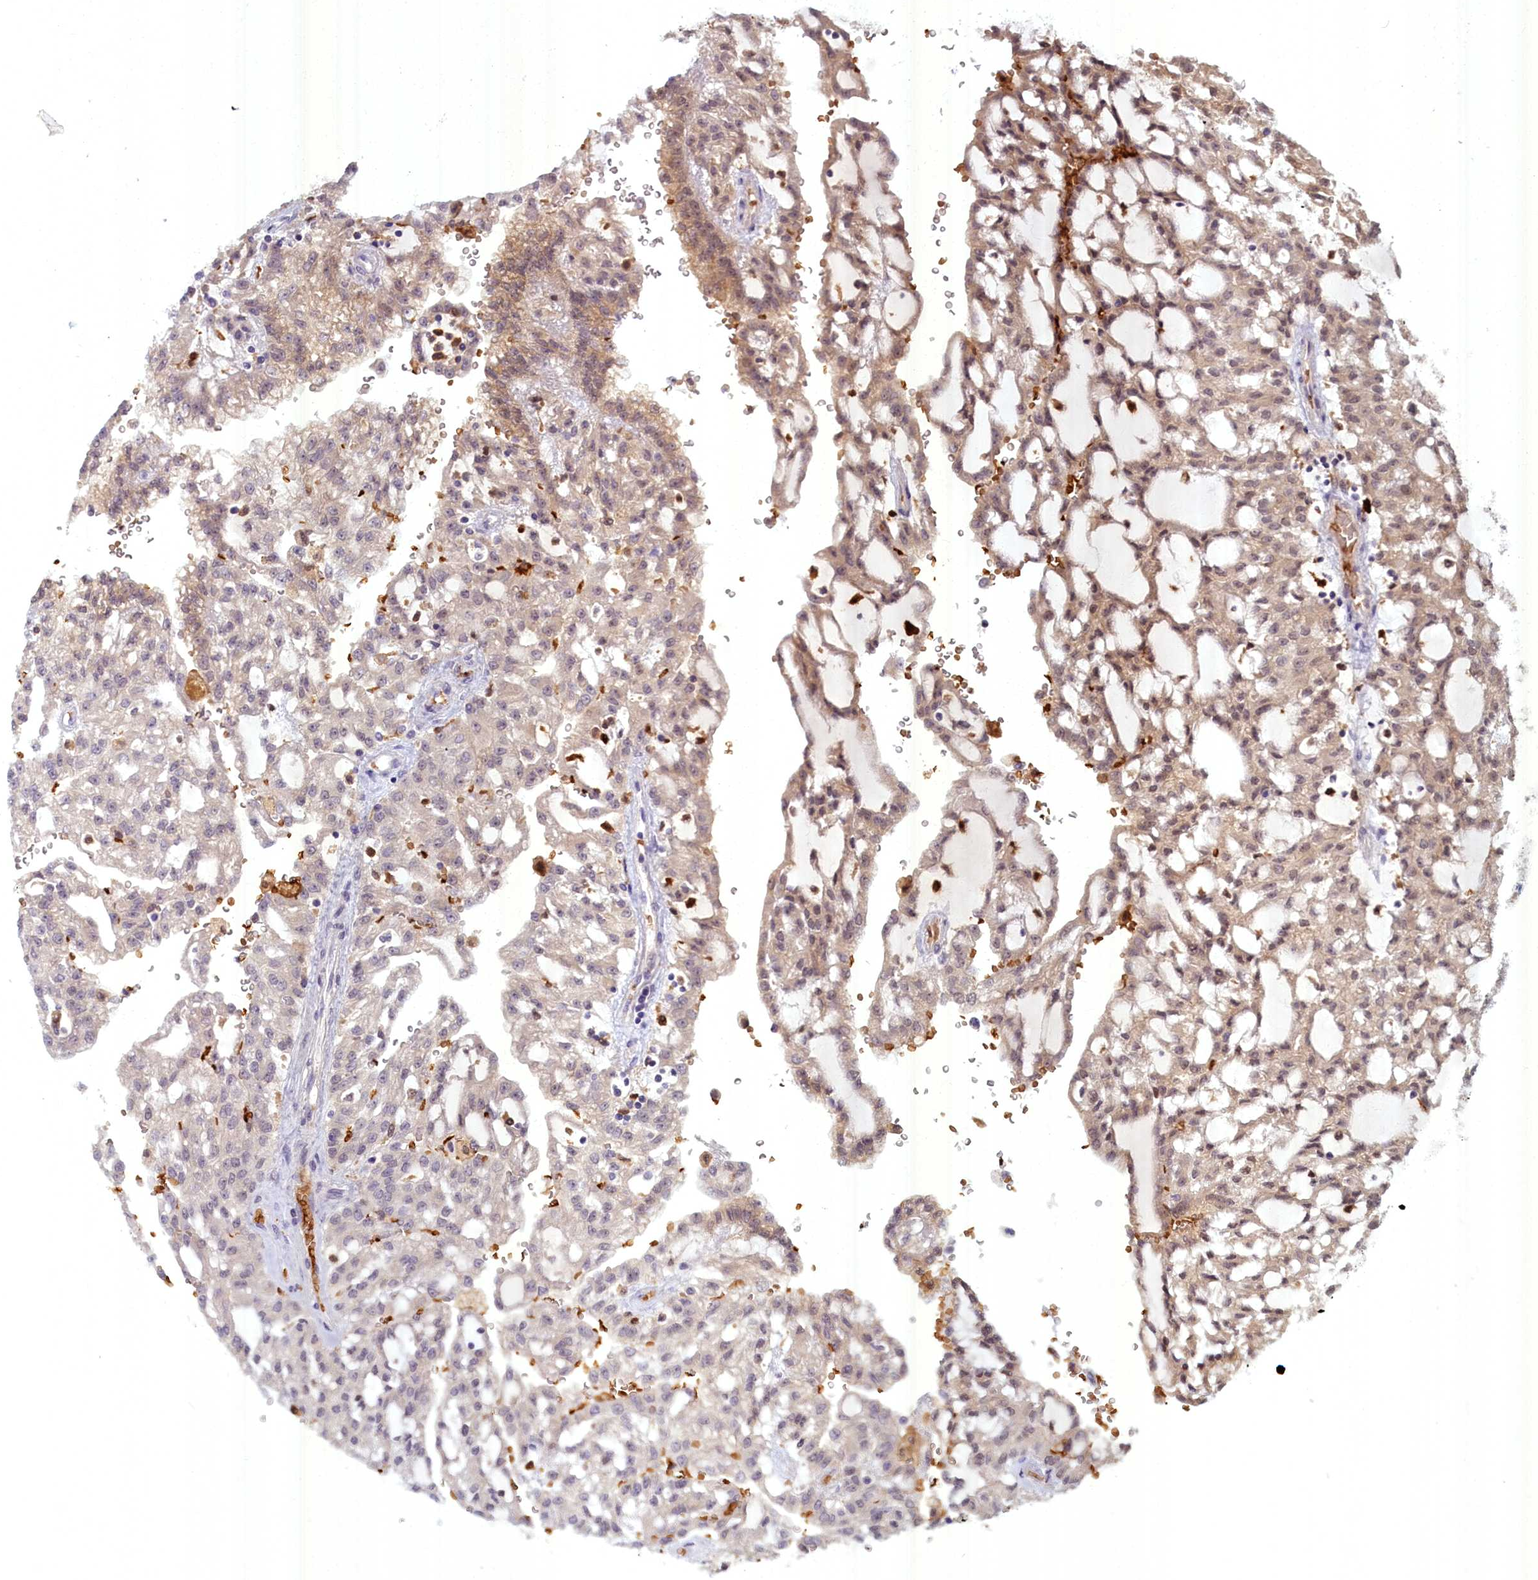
{"staining": {"intensity": "weak", "quantity": "25%-75%", "location": "cytoplasmic/membranous"}, "tissue": "renal cancer", "cell_type": "Tumor cells", "image_type": "cancer", "snomed": [{"axis": "morphology", "description": "Adenocarcinoma, NOS"}, {"axis": "topography", "description": "Kidney"}], "caption": "Human renal cancer (adenocarcinoma) stained with a protein marker shows weak staining in tumor cells.", "gene": "BLVRB", "patient": {"sex": "male", "age": 63}}